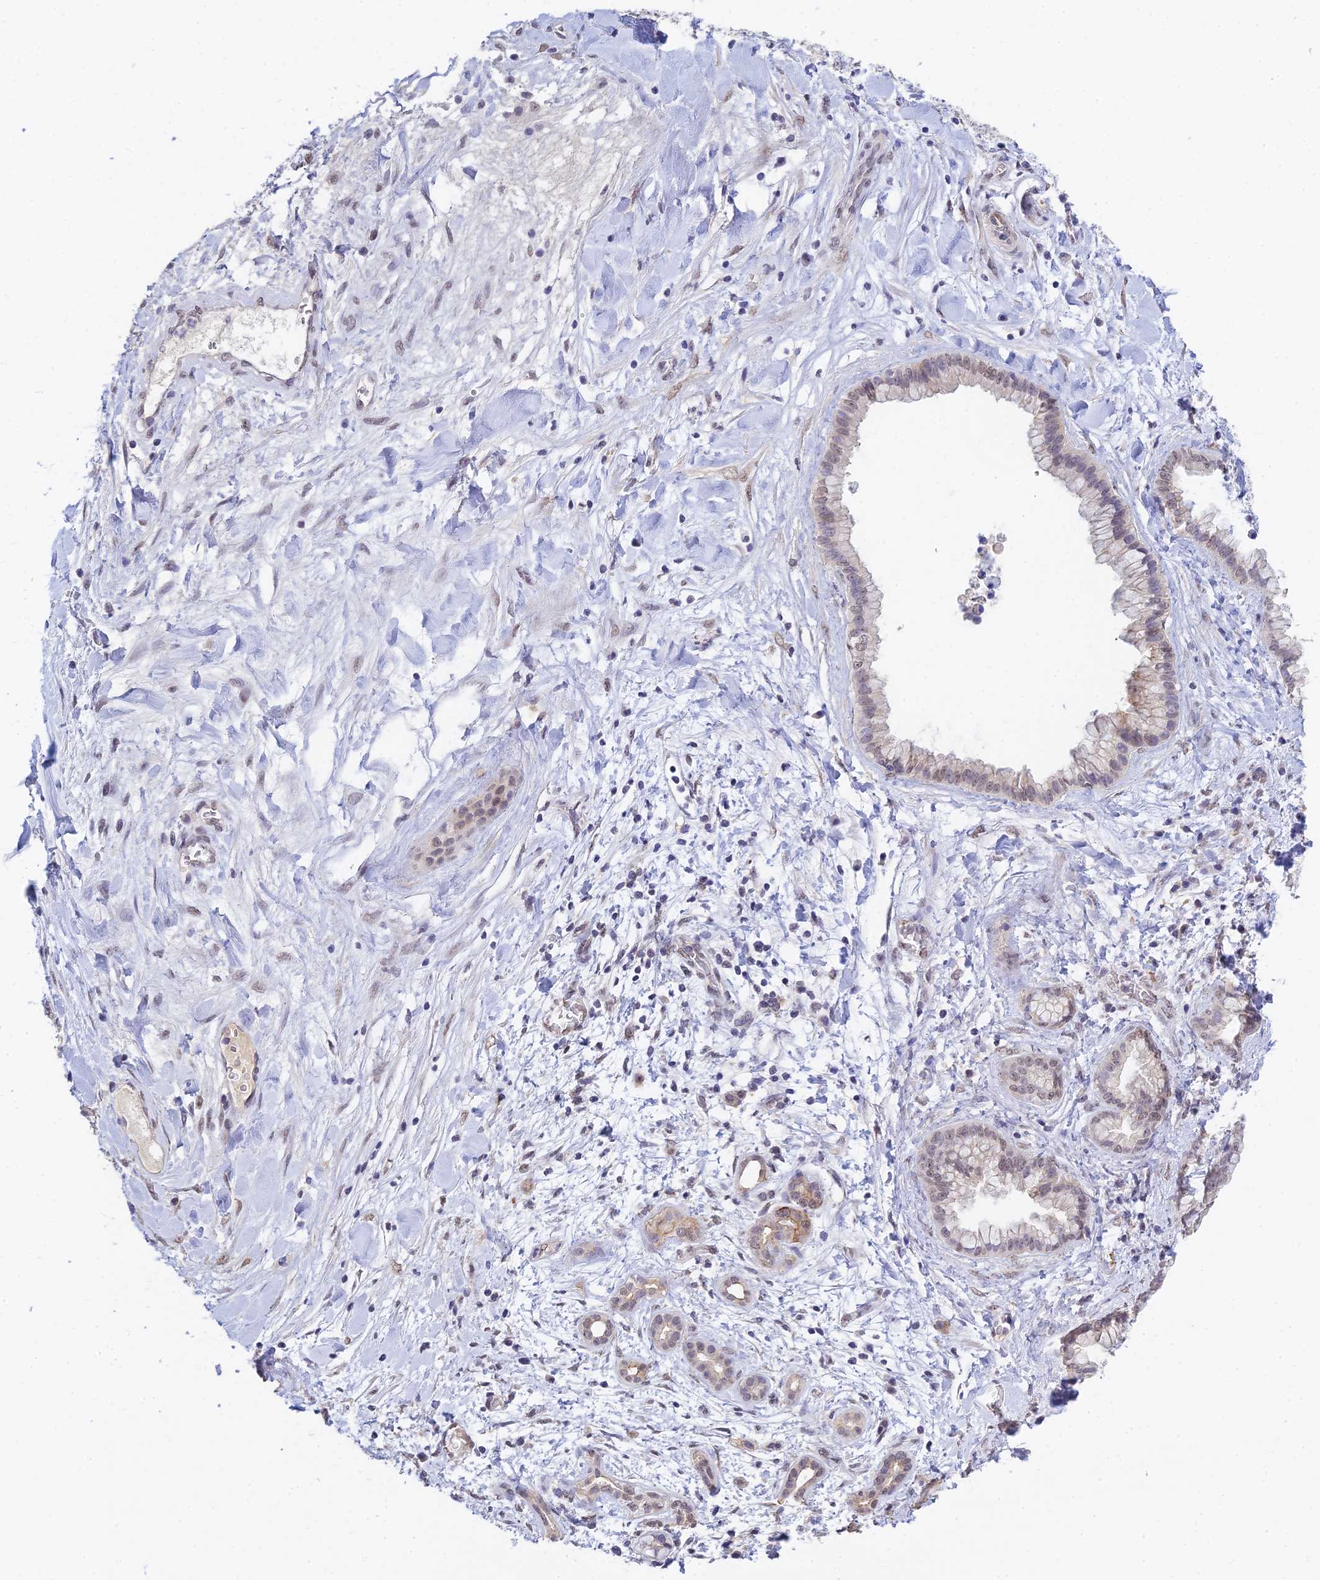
{"staining": {"intensity": "weak", "quantity": "<25%", "location": "nuclear"}, "tissue": "pancreatic cancer", "cell_type": "Tumor cells", "image_type": "cancer", "snomed": [{"axis": "morphology", "description": "Adenocarcinoma, NOS"}, {"axis": "topography", "description": "Pancreas"}], "caption": "The immunohistochemistry photomicrograph has no significant expression in tumor cells of adenocarcinoma (pancreatic) tissue.", "gene": "HOXB1", "patient": {"sex": "female", "age": 78}}